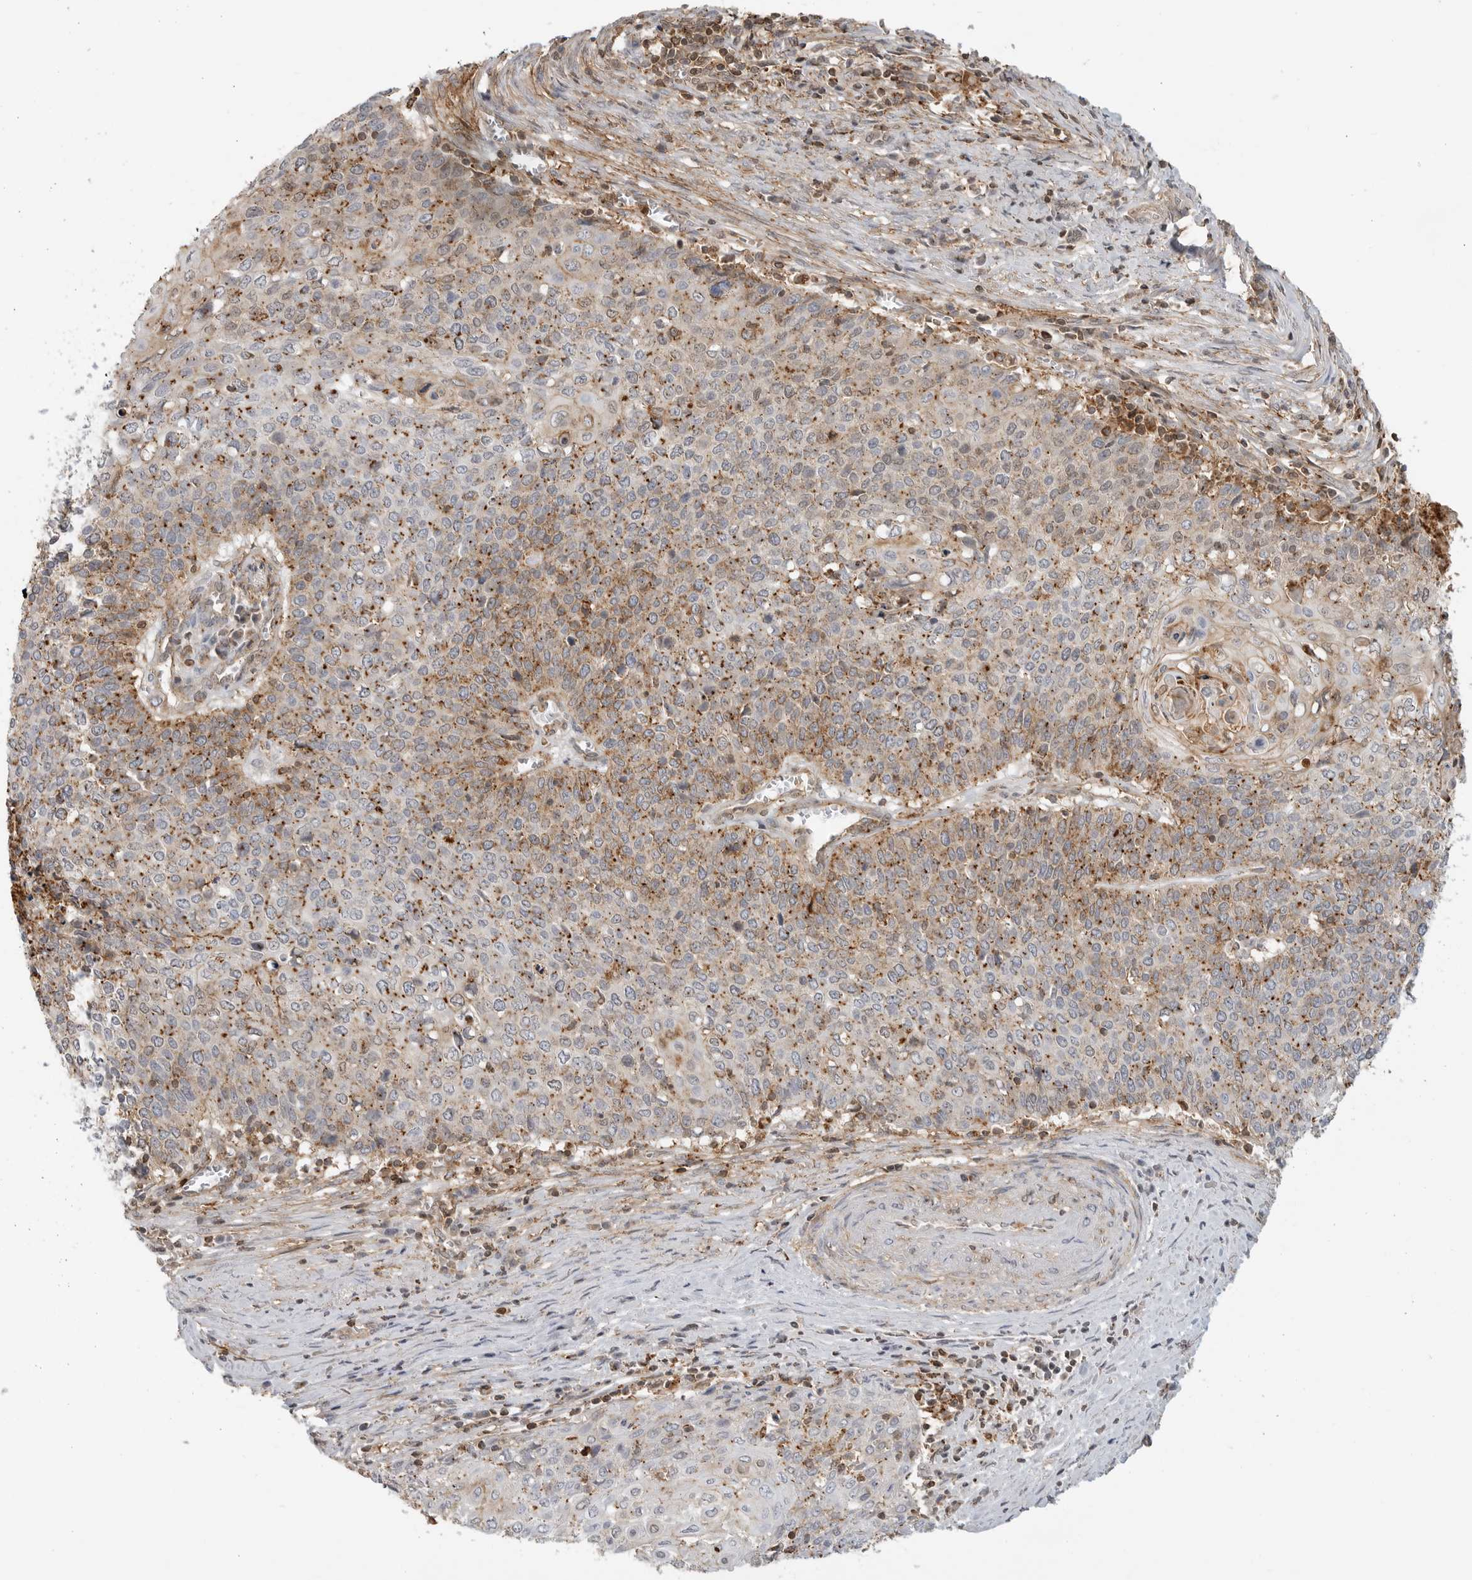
{"staining": {"intensity": "weak", "quantity": ">75%", "location": "cytoplasmic/membranous"}, "tissue": "cervical cancer", "cell_type": "Tumor cells", "image_type": "cancer", "snomed": [{"axis": "morphology", "description": "Squamous cell carcinoma, NOS"}, {"axis": "topography", "description": "Cervix"}], "caption": "Squamous cell carcinoma (cervical) was stained to show a protein in brown. There is low levels of weak cytoplasmic/membranous positivity in about >75% of tumor cells.", "gene": "ANXA11", "patient": {"sex": "female", "age": 39}}